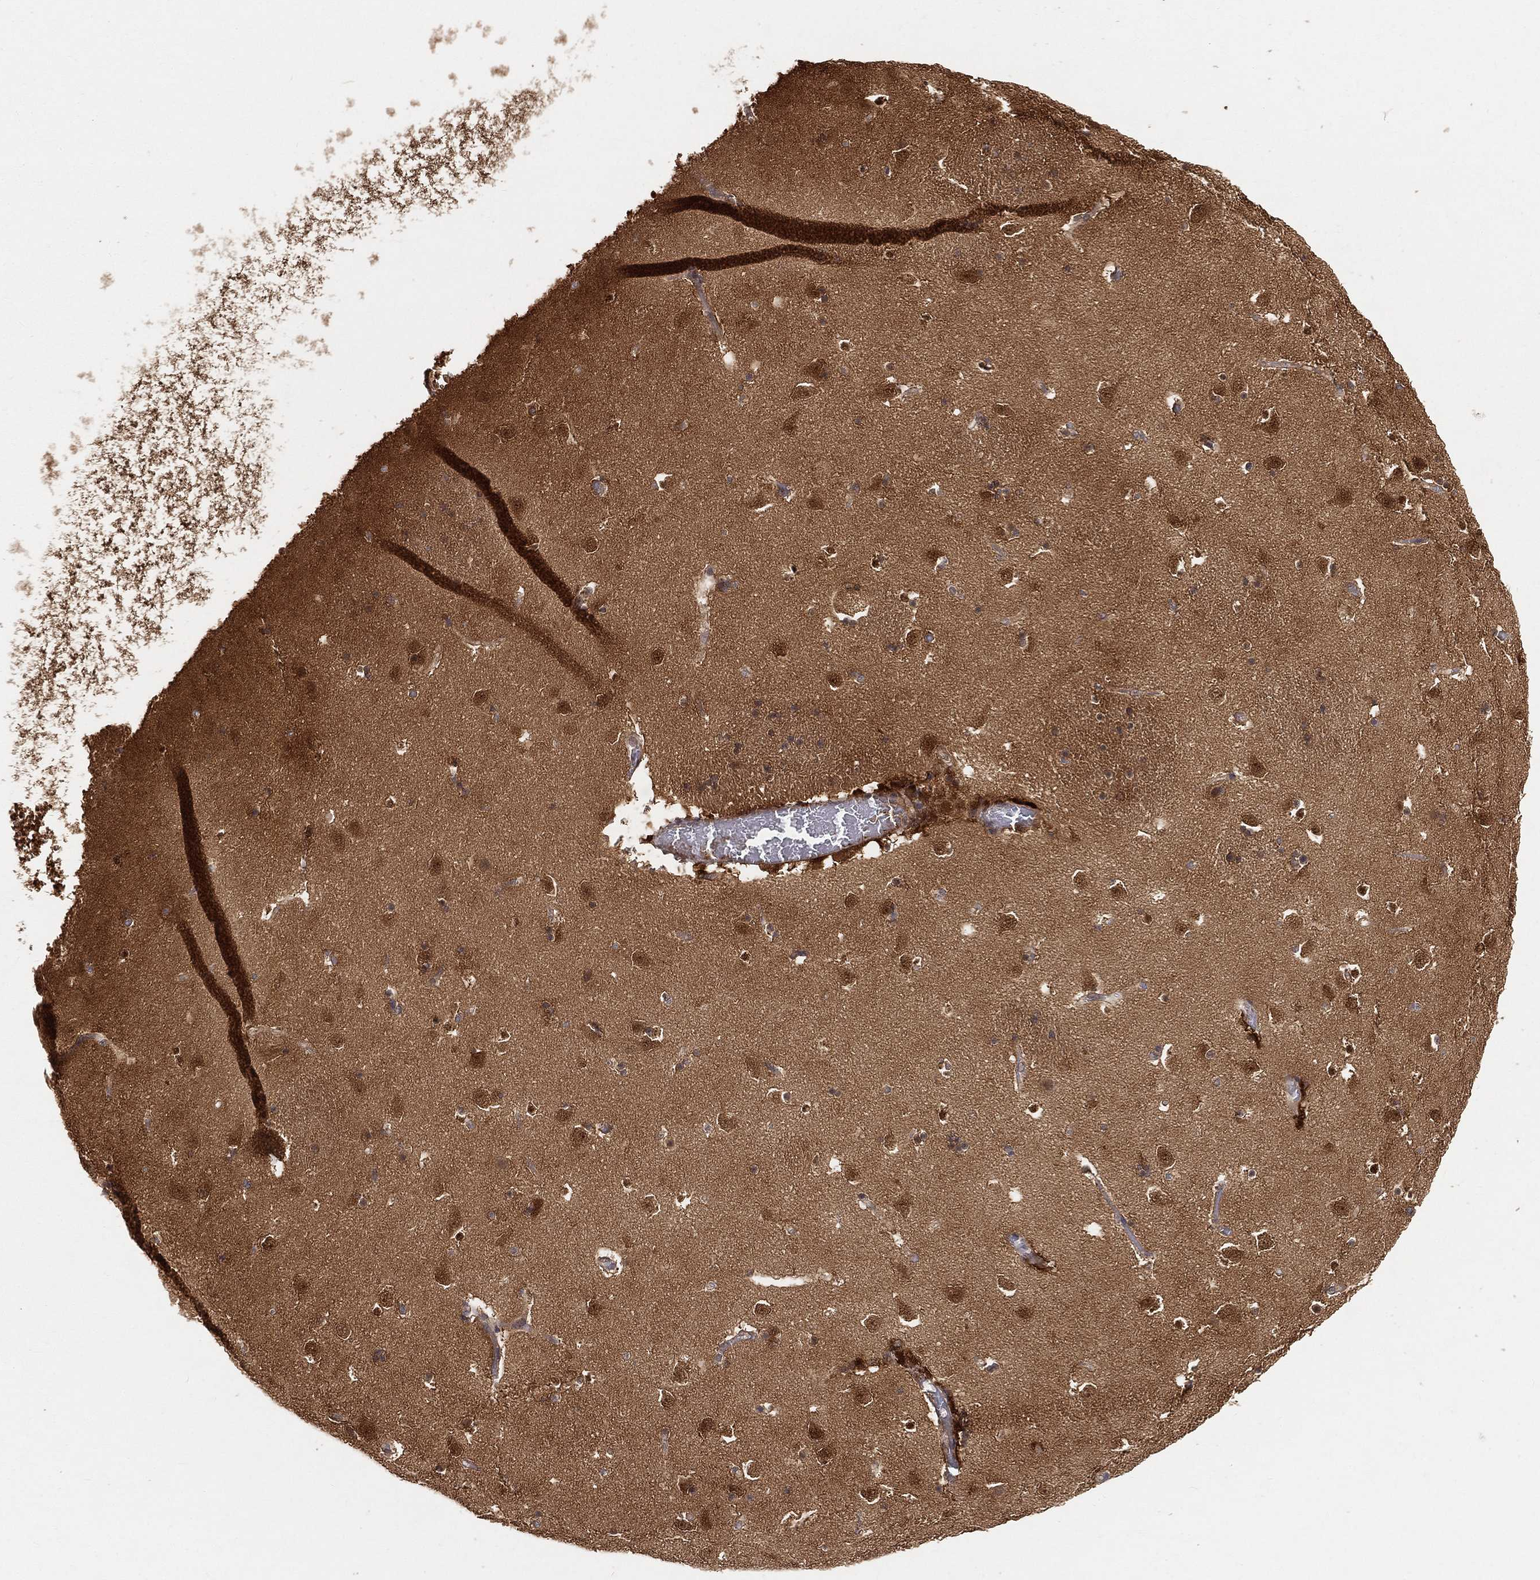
{"staining": {"intensity": "moderate", "quantity": "25%-75%", "location": "cytoplasmic/membranous,nuclear"}, "tissue": "caudate", "cell_type": "Glial cells", "image_type": "normal", "snomed": [{"axis": "morphology", "description": "Normal tissue, NOS"}, {"axis": "topography", "description": "Lateral ventricle wall"}], "caption": "Immunohistochemical staining of normal human caudate shows medium levels of moderate cytoplasmic/membranous,nuclear staining in about 25%-75% of glial cells. Ihc stains the protein of interest in brown and the nuclei are stained blue.", "gene": "MAPK1", "patient": {"sex": "female", "age": 42}}